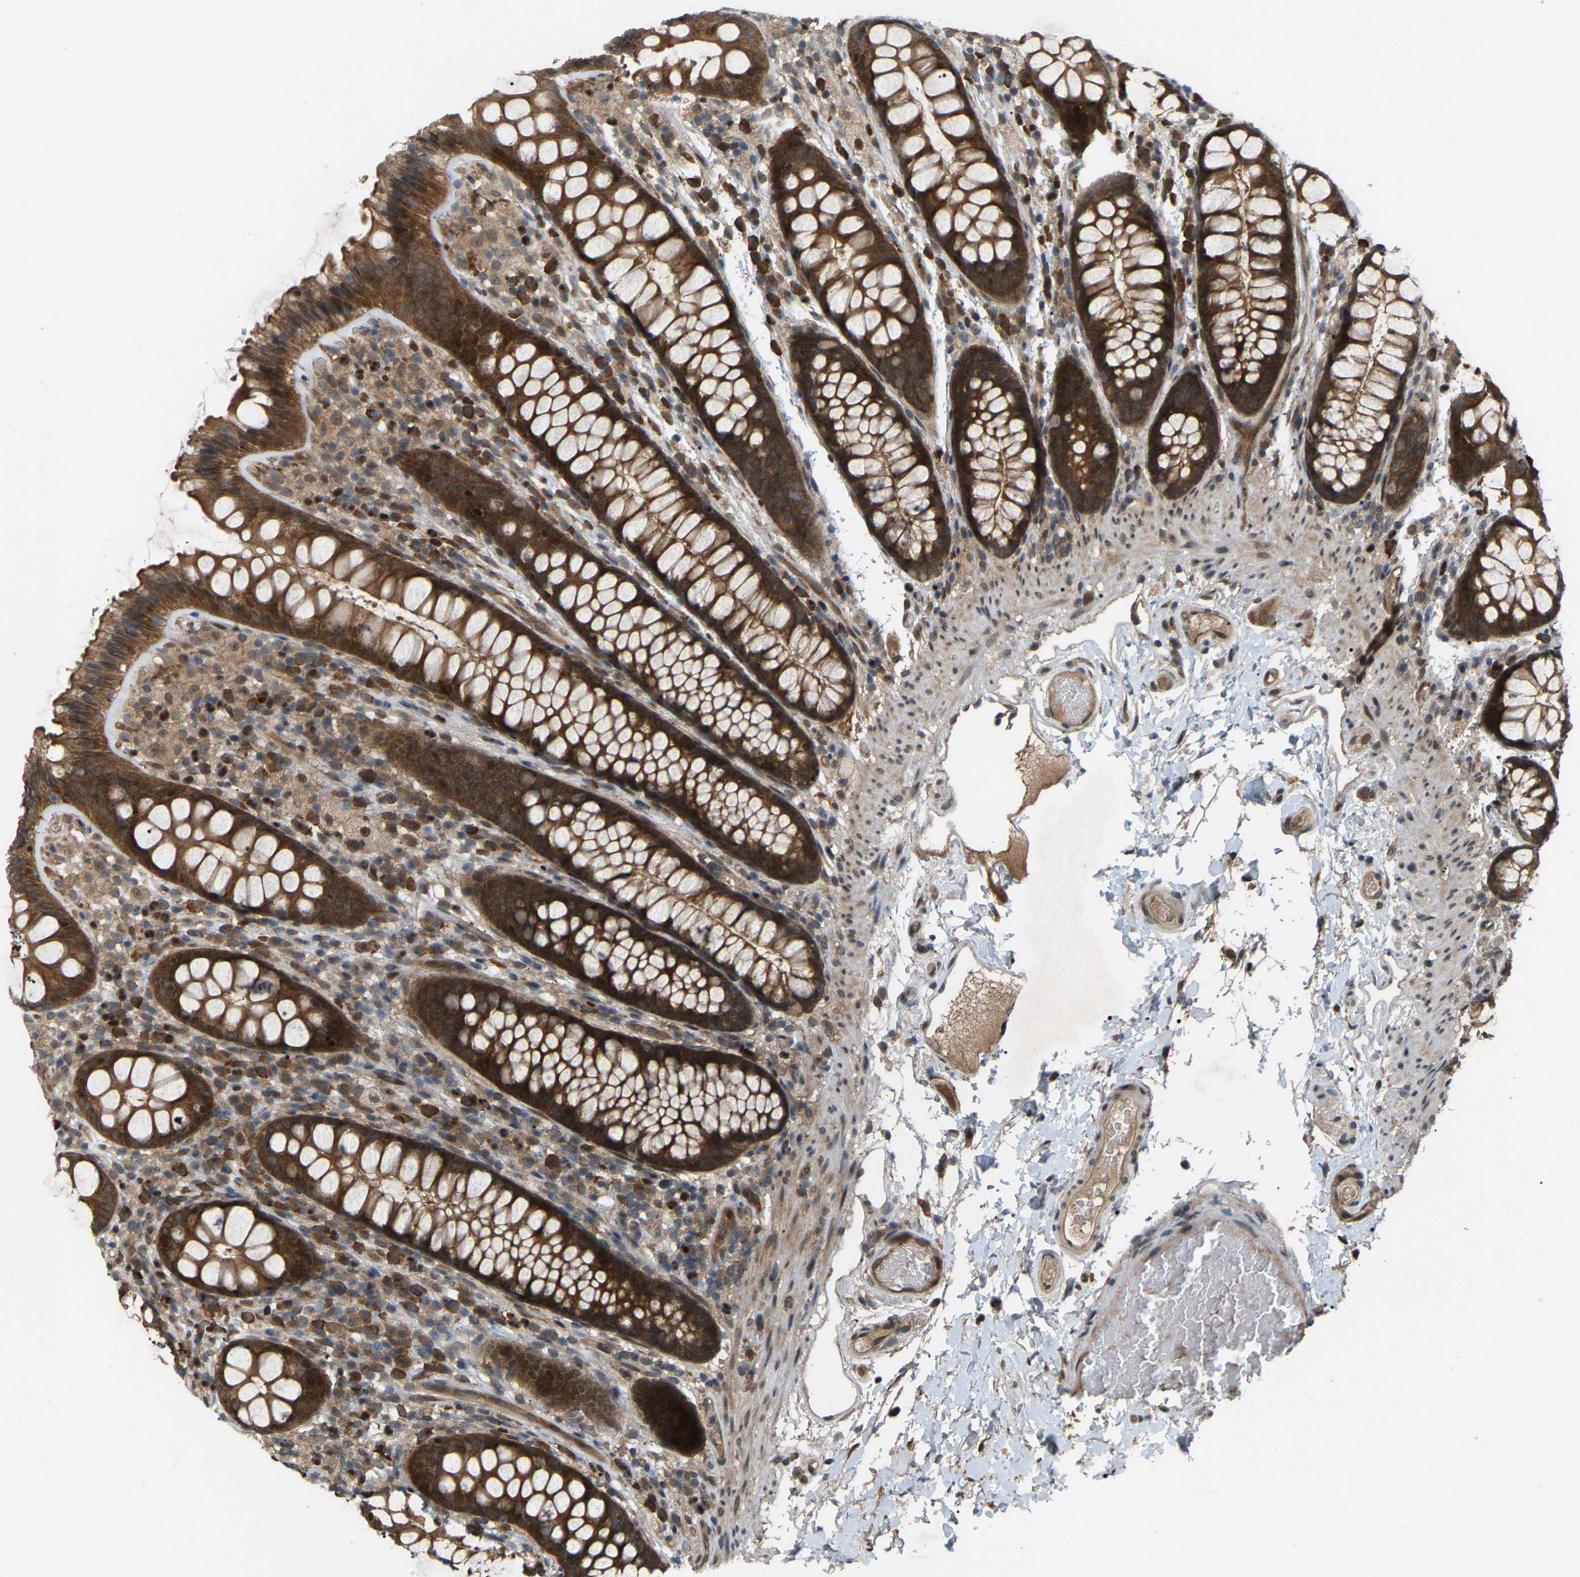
{"staining": {"intensity": "moderate", "quantity": ">75%", "location": "cytoplasmic/membranous"}, "tissue": "colon", "cell_type": "Endothelial cells", "image_type": "normal", "snomed": [{"axis": "morphology", "description": "Normal tissue, NOS"}, {"axis": "topography", "description": "Colon"}], "caption": "Immunohistochemical staining of benign human colon shows >75% levels of moderate cytoplasmic/membranous protein staining in about >75% of endothelial cells.", "gene": "CROT", "patient": {"sex": "female", "age": 56}}